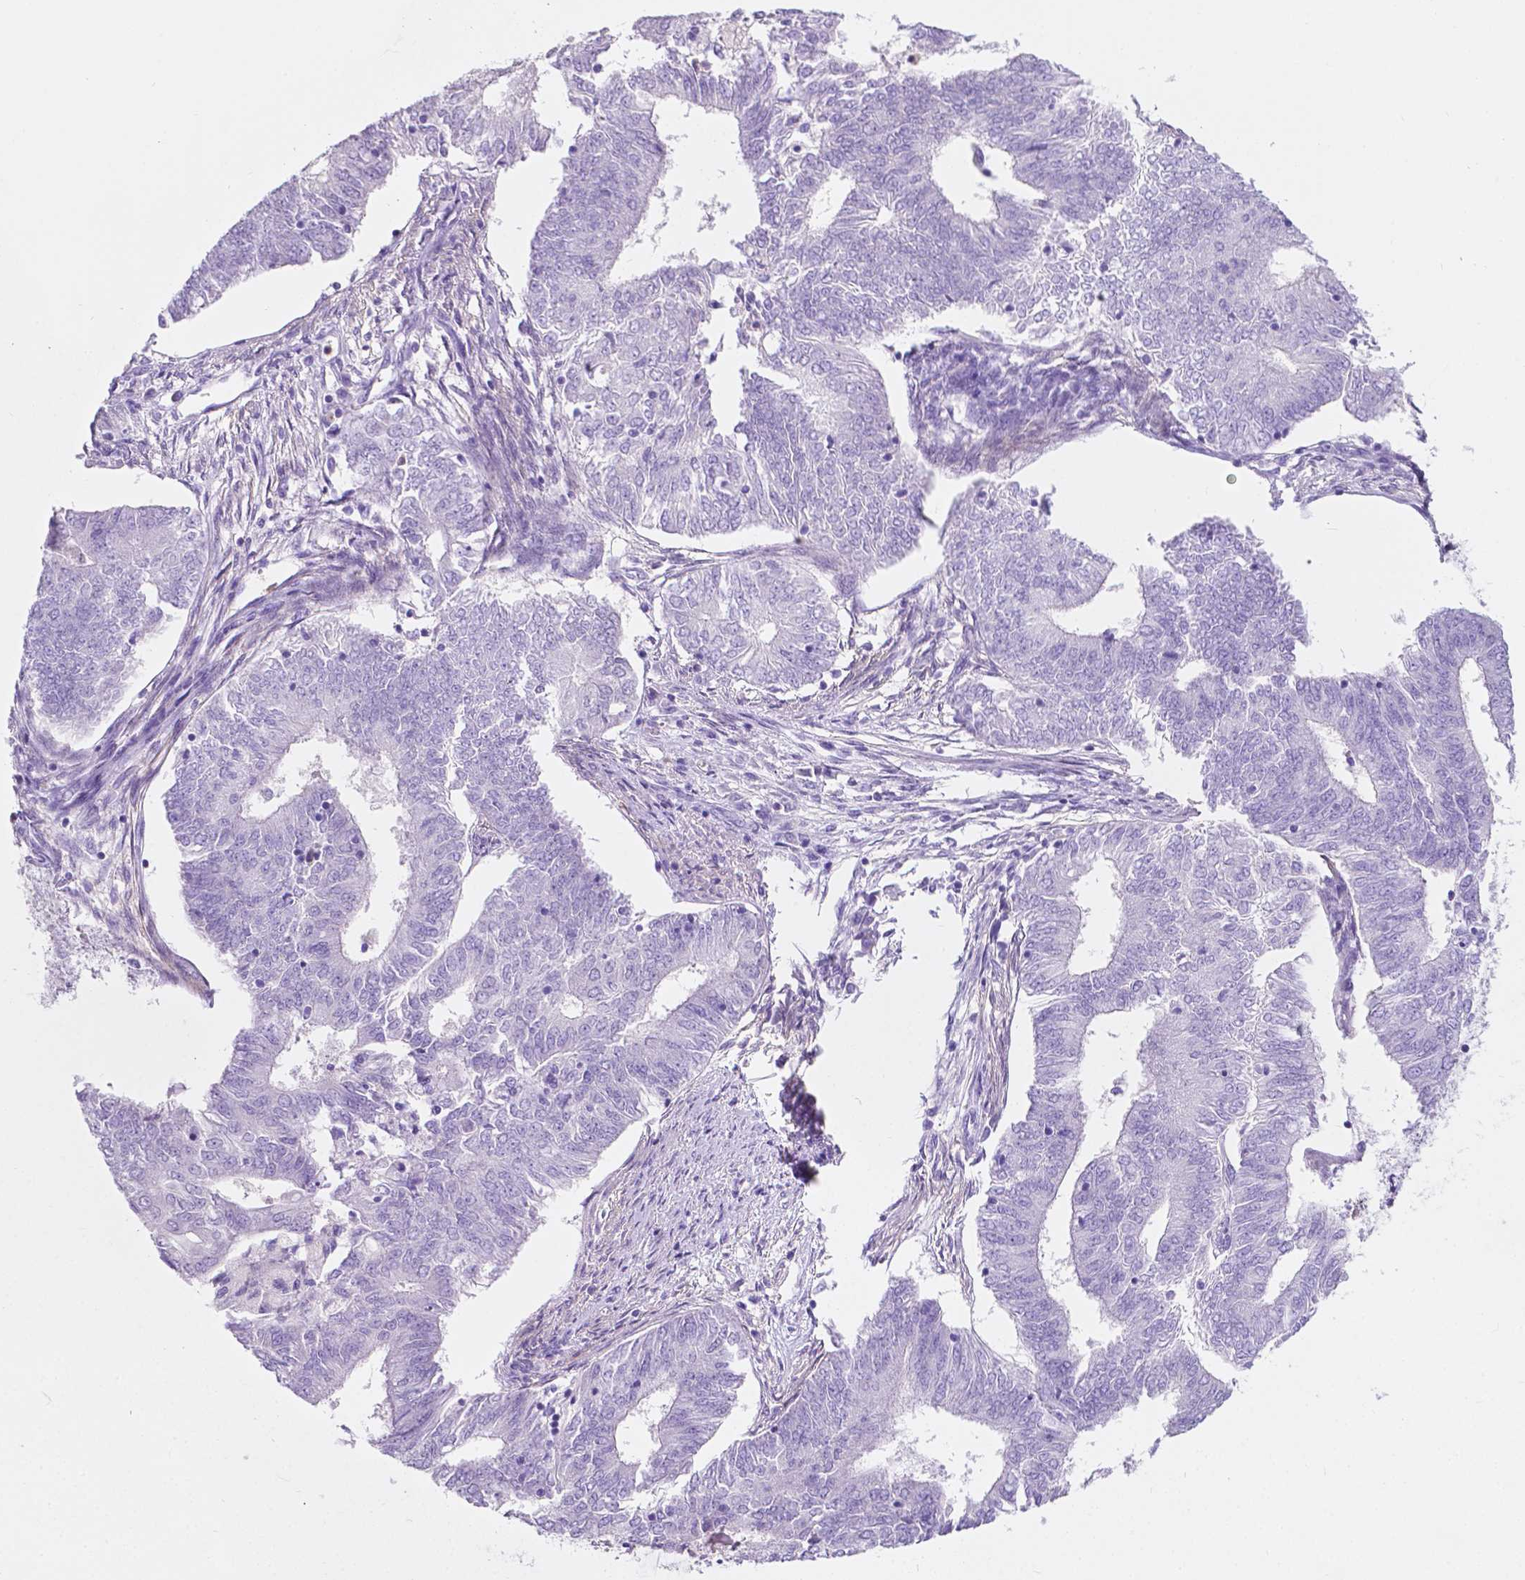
{"staining": {"intensity": "negative", "quantity": "none", "location": "none"}, "tissue": "endometrial cancer", "cell_type": "Tumor cells", "image_type": "cancer", "snomed": [{"axis": "morphology", "description": "Adenocarcinoma, NOS"}, {"axis": "topography", "description": "Endometrium"}], "caption": "This is an immunohistochemistry (IHC) photomicrograph of adenocarcinoma (endometrial). There is no positivity in tumor cells.", "gene": "GNAO1", "patient": {"sex": "female", "age": 62}}